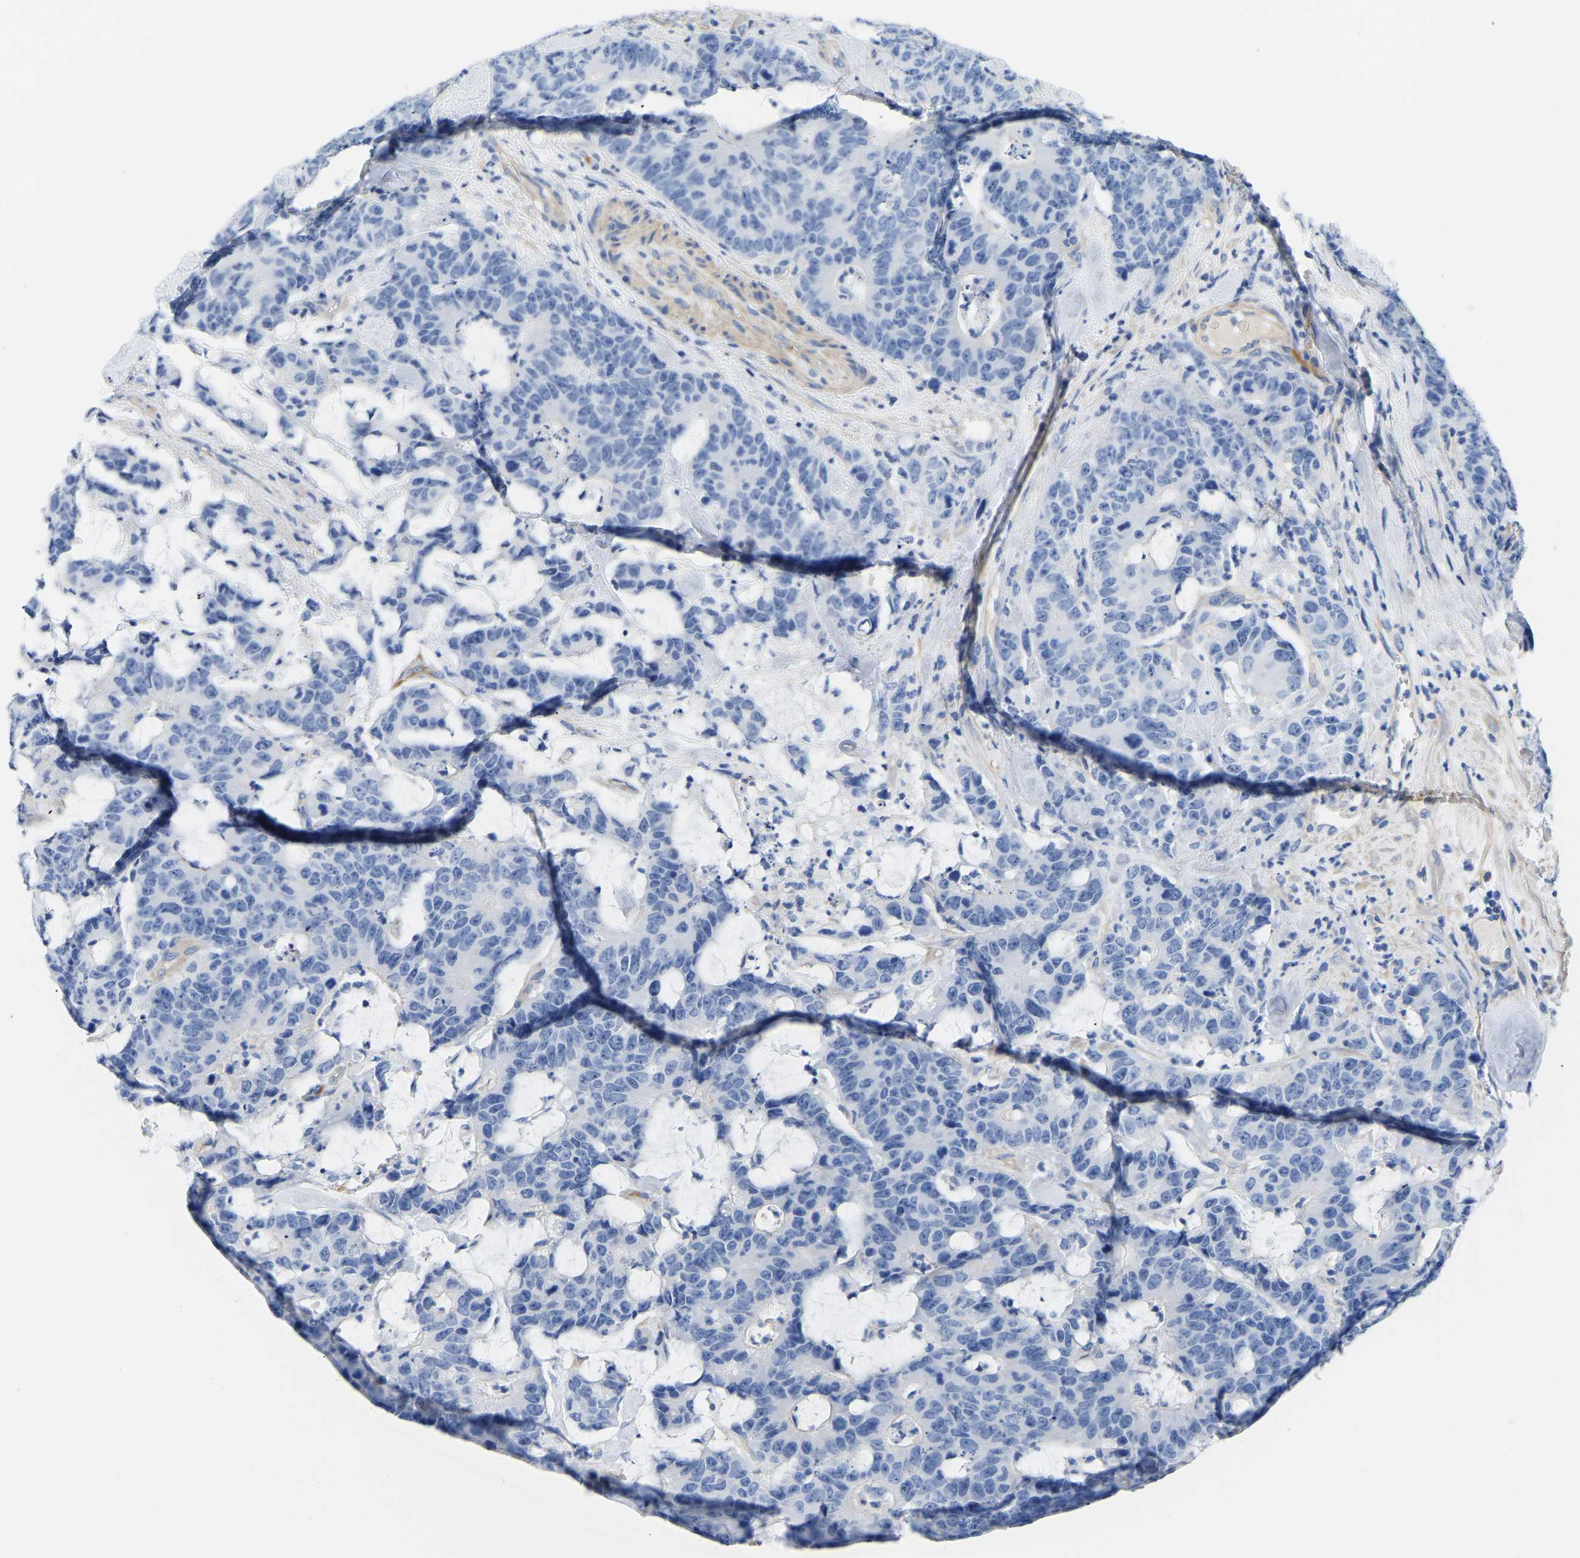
{"staining": {"intensity": "negative", "quantity": "none", "location": "none"}, "tissue": "colorectal cancer", "cell_type": "Tumor cells", "image_type": "cancer", "snomed": [{"axis": "morphology", "description": "Adenocarcinoma, NOS"}, {"axis": "topography", "description": "Colon"}], "caption": "Human colorectal adenocarcinoma stained for a protein using immunohistochemistry (IHC) displays no staining in tumor cells.", "gene": "UPK3A", "patient": {"sex": "female", "age": 86}}